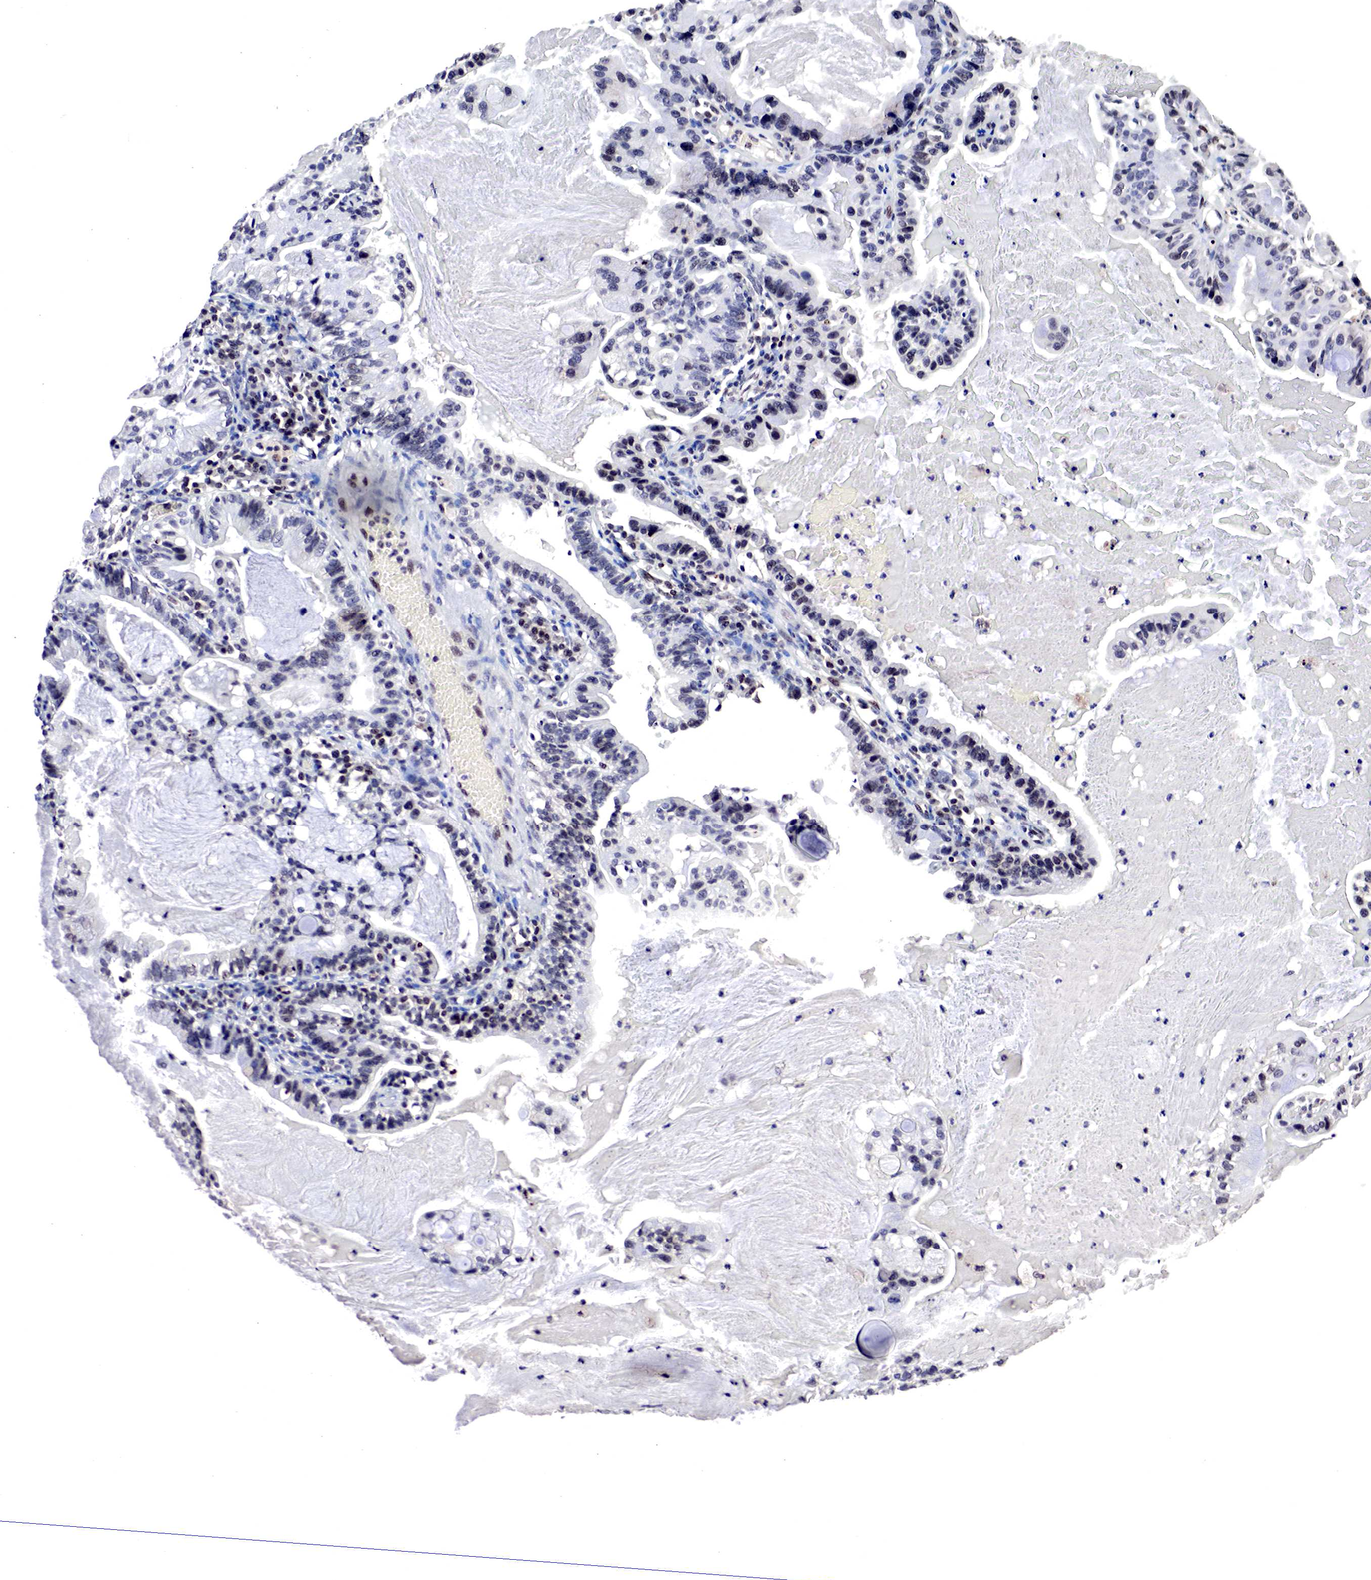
{"staining": {"intensity": "negative", "quantity": "none", "location": "none"}, "tissue": "cervical cancer", "cell_type": "Tumor cells", "image_type": "cancer", "snomed": [{"axis": "morphology", "description": "Adenocarcinoma, NOS"}, {"axis": "topography", "description": "Cervix"}], "caption": "There is no significant positivity in tumor cells of adenocarcinoma (cervical).", "gene": "DACH2", "patient": {"sex": "female", "age": 41}}